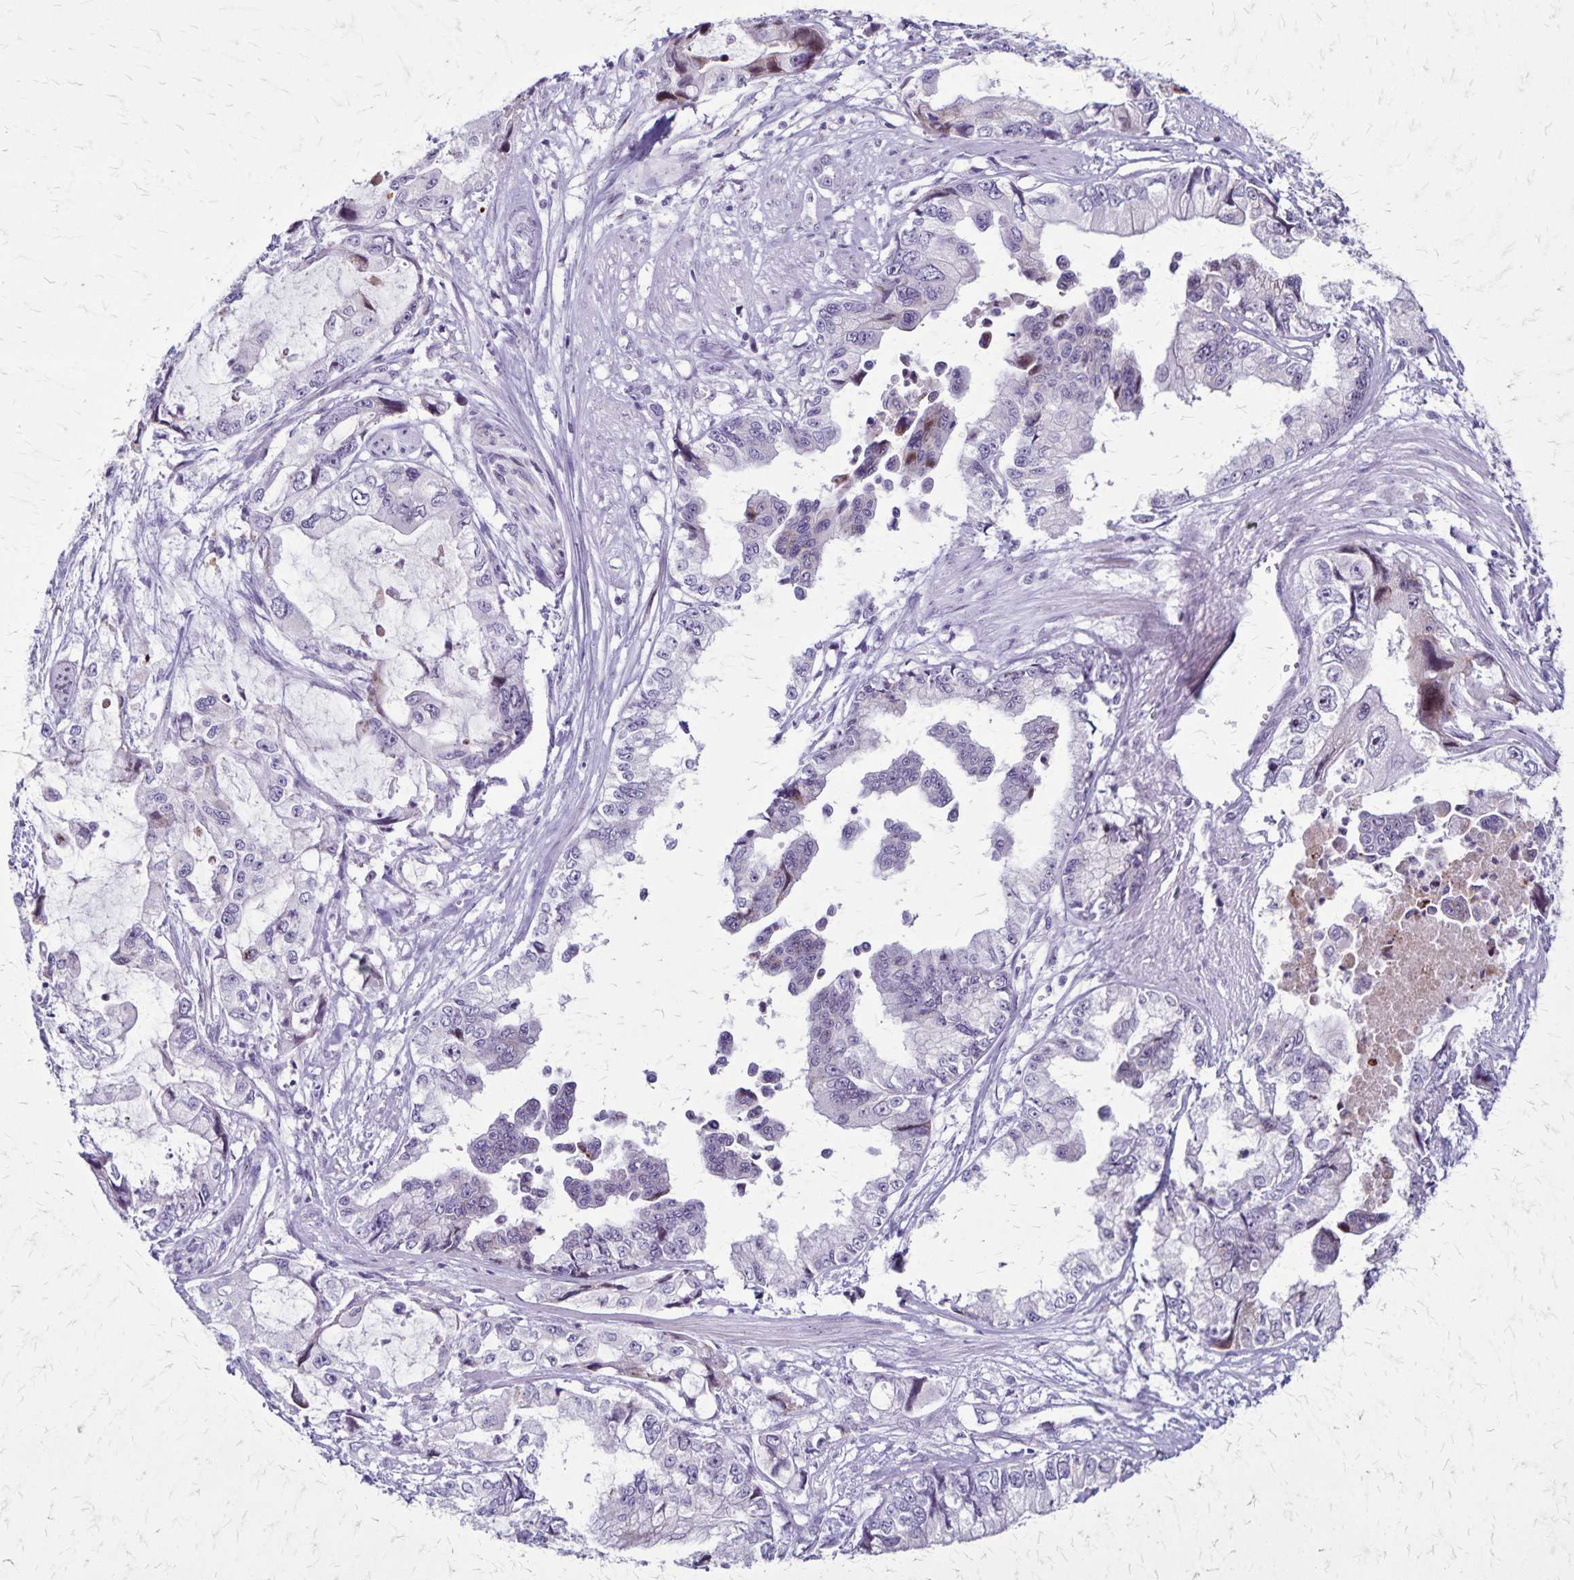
{"staining": {"intensity": "negative", "quantity": "none", "location": "none"}, "tissue": "stomach cancer", "cell_type": "Tumor cells", "image_type": "cancer", "snomed": [{"axis": "morphology", "description": "Adenocarcinoma, NOS"}, {"axis": "topography", "description": "Pancreas"}, {"axis": "topography", "description": "Stomach, upper"}, {"axis": "topography", "description": "Stomach"}], "caption": "The IHC image has no significant expression in tumor cells of stomach cancer (adenocarcinoma) tissue.", "gene": "OR51B5", "patient": {"sex": "male", "age": 77}}